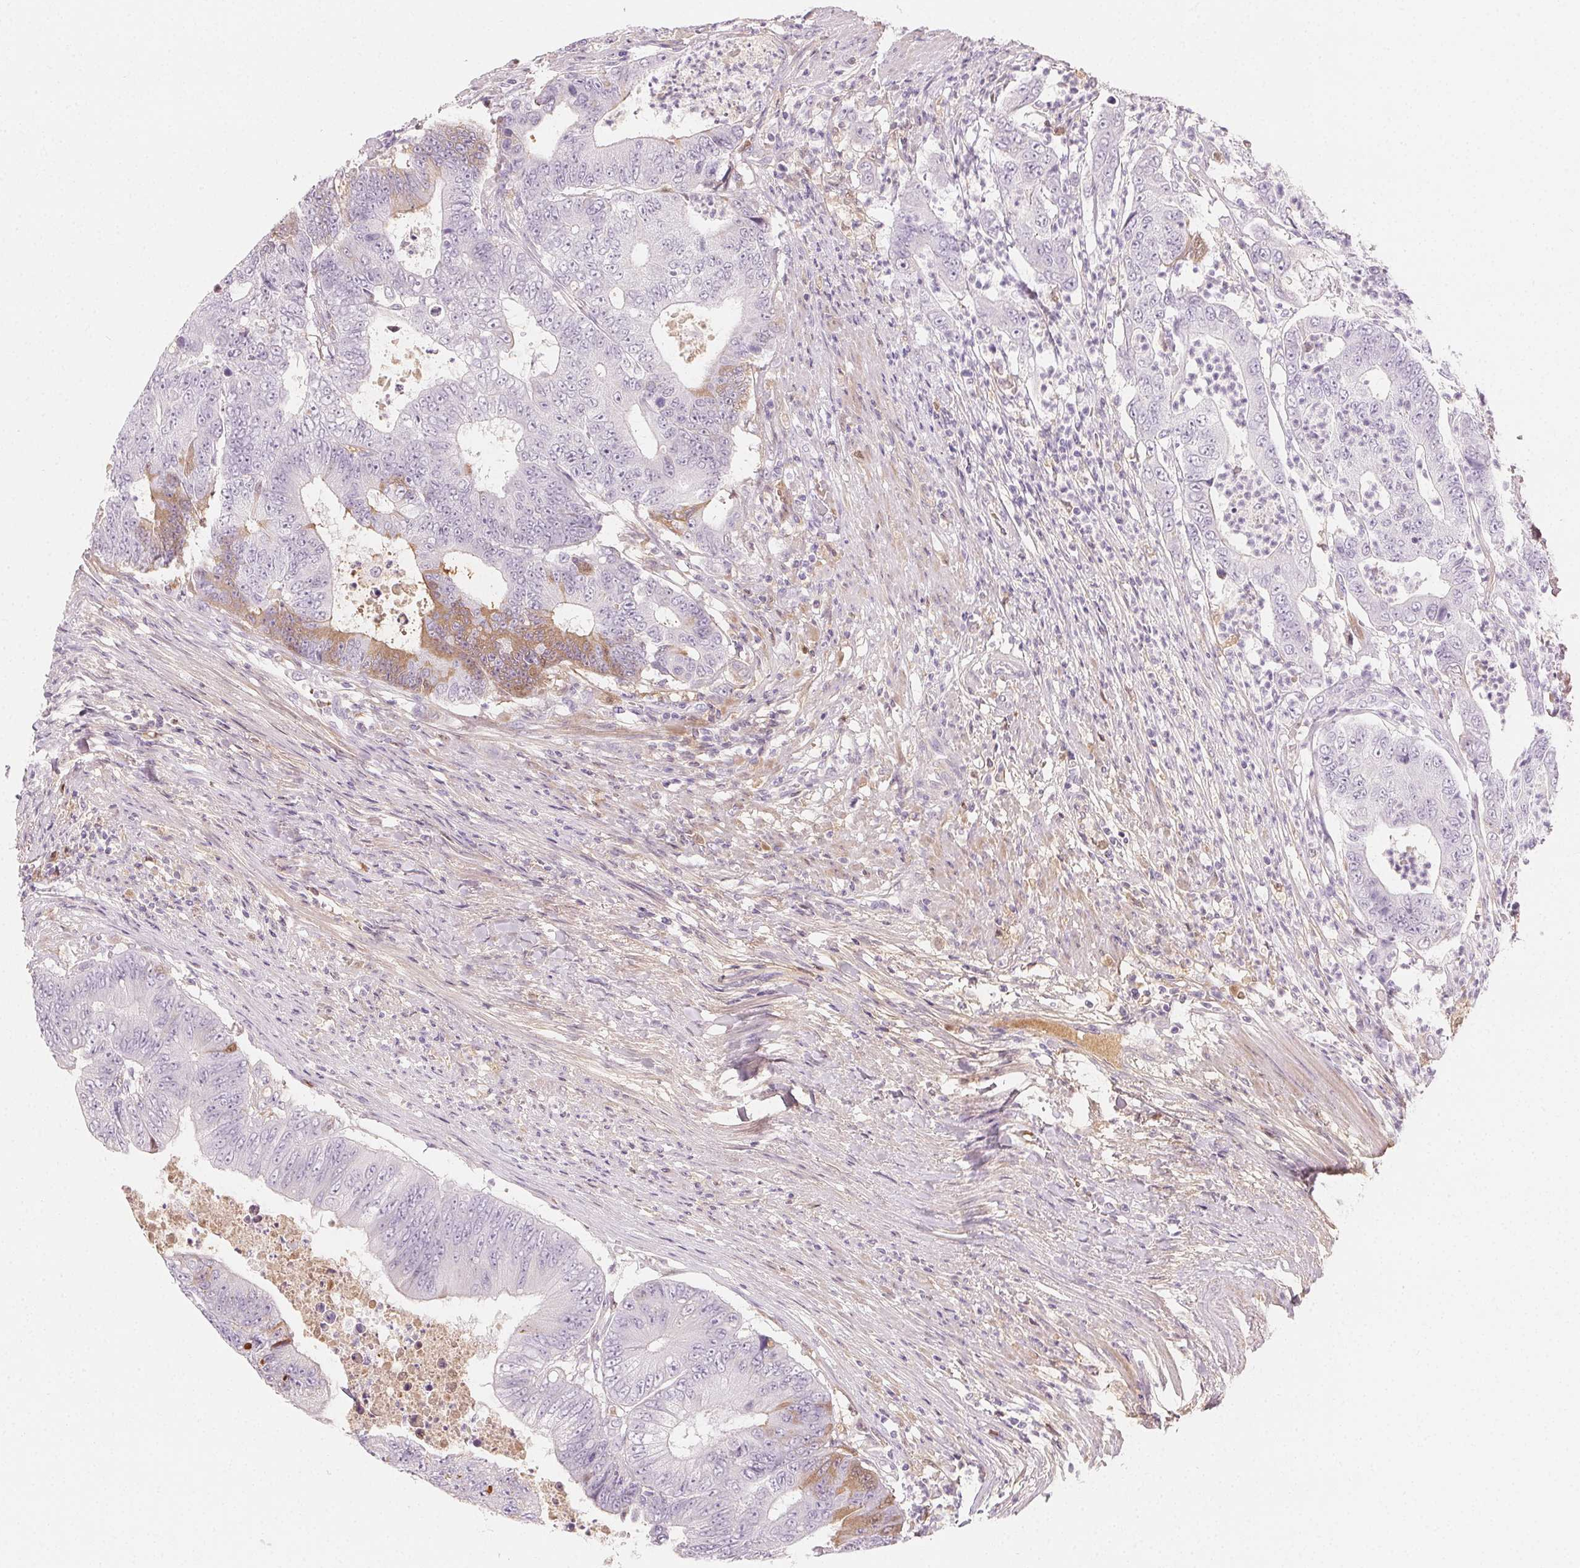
{"staining": {"intensity": "weak", "quantity": "<25%", "location": "cytoplasmic/membranous"}, "tissue": "colorectal cancer", "cell_type": "Tumor cells", "image_type": "cancer", "snomed": [{"axis": "morphology", "description": "Adenocarcinoma, NOS"}, {"axis": "topography", "description": "Colon"}], "caption": "High power microscopy photomicrograph of an IHC image of colorectal cancer (adenocarcinoma), revealing no significant staining in tumor cells. (Stains: DAB immunohistochemistry with hematoxylin counter stain, Microscopy: brightfield microscopy at high magnification).", "gene": "AFM", "patient": {"sex": "female", "age": 48}}